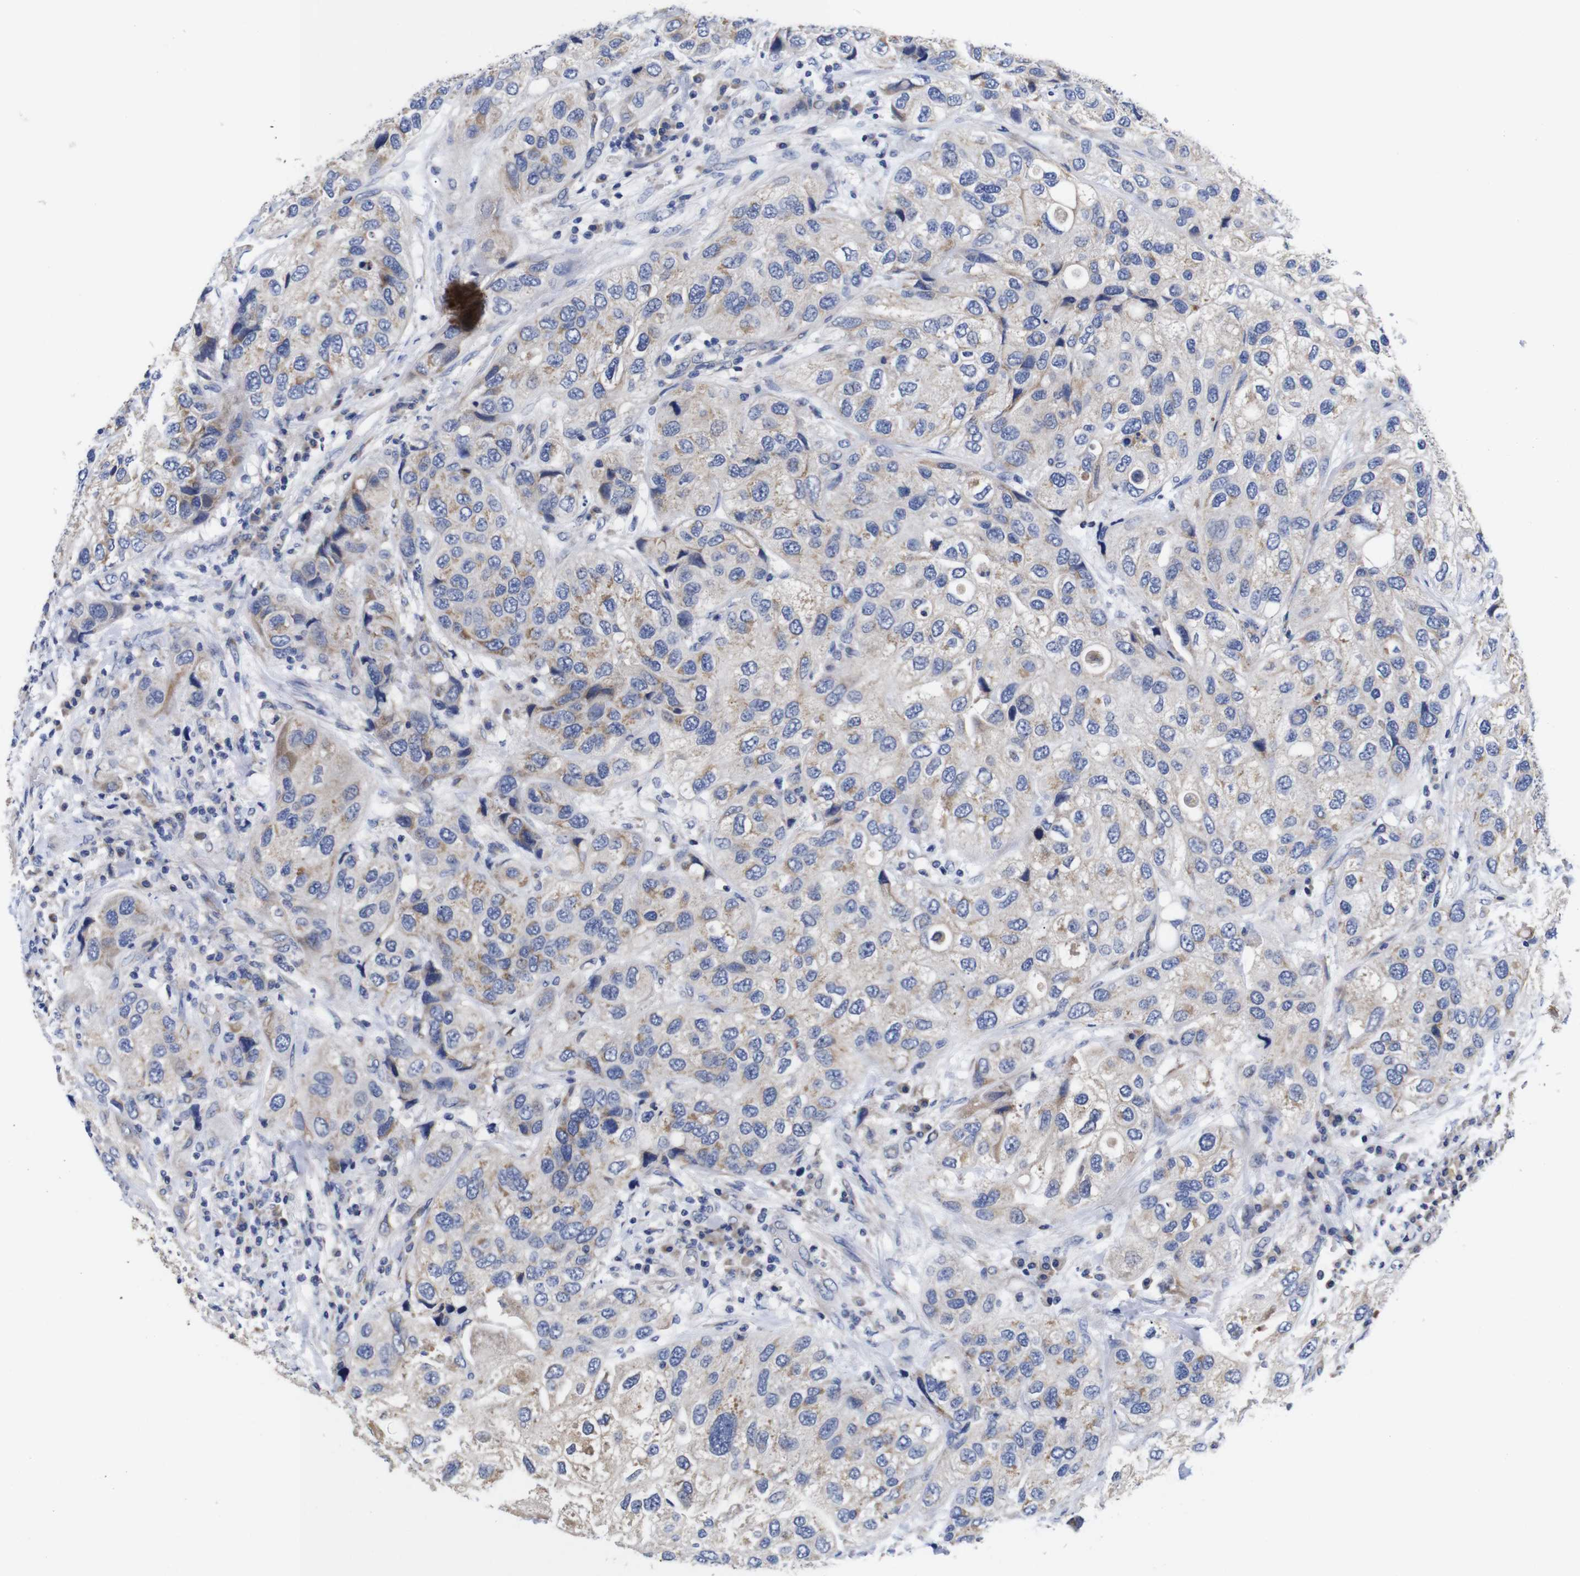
{"staining": {"intensity": "weak", "quantity": "25%-75%", "location": "cytoplasmic/membranous"}, "tissue": "urothelial cancer", "cell_type": "Tumor cells", "image_type": "cancer", "snomed": [{"axis": "morphology", "description": "Urothelial carcinoma, High grade"}, {"axis": "topography", "description": "Urinary bladder"}], "caption": "A low amount of weak cytoplasmic/membranous positivity is seen in approximately 25%-75% of tumor cells in urothelial cancer tissue.", "gene": "OPN3", "patient": {"sex": "female", "age": 64}}